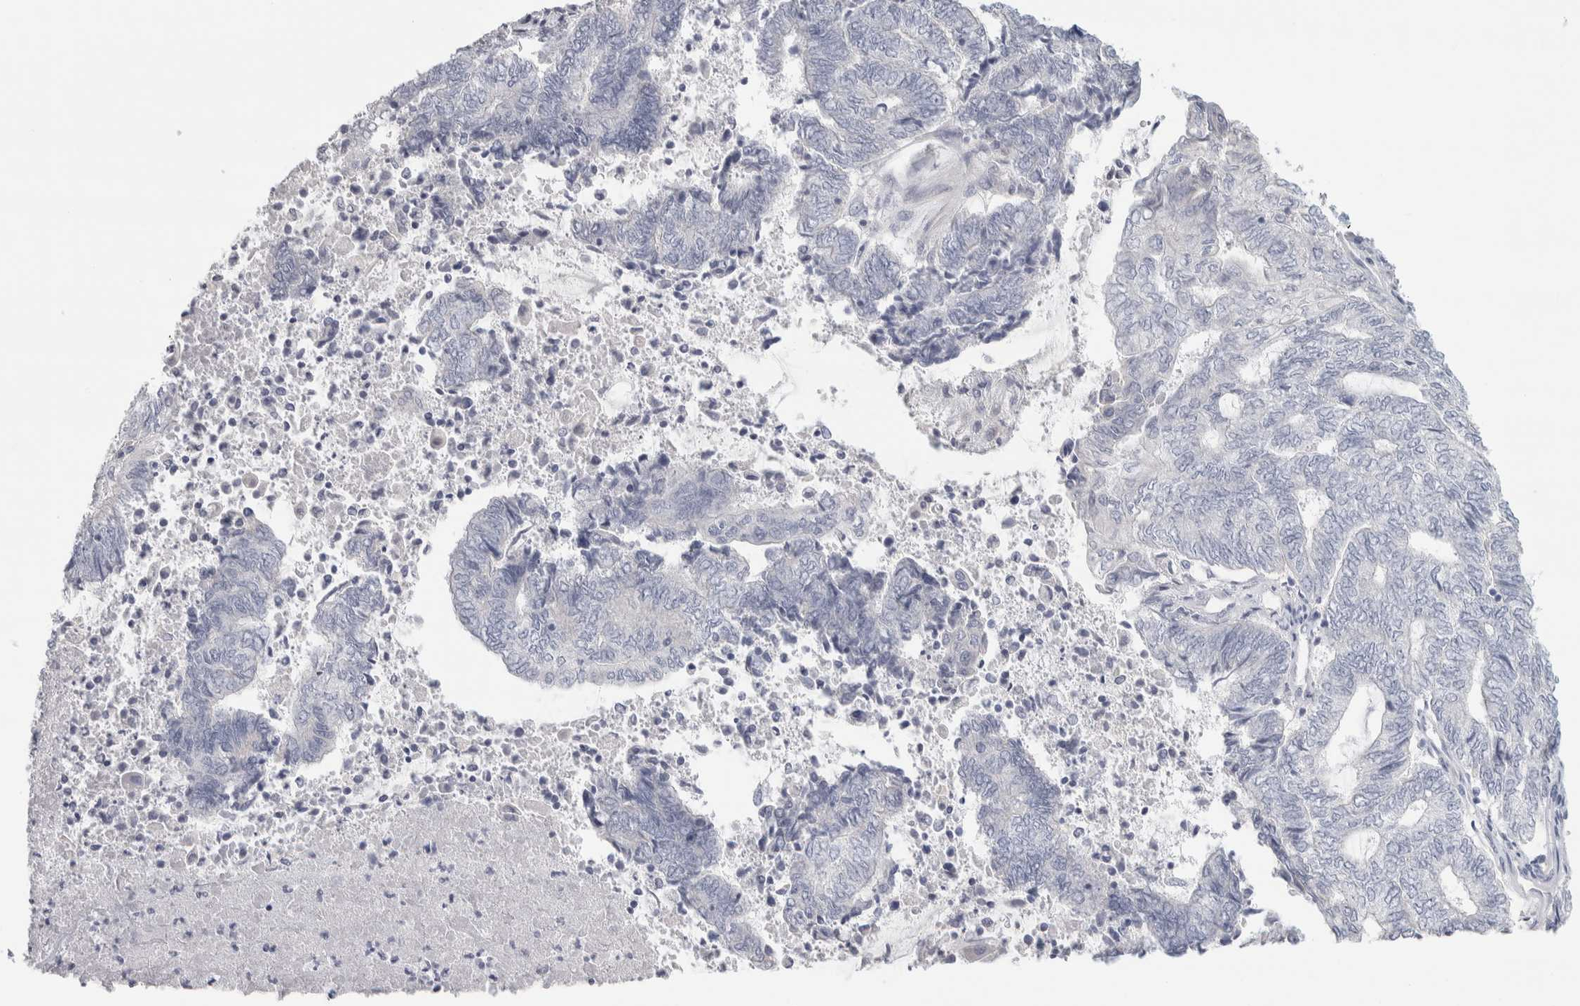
{"staining": {"intensity": "negative", "quantity": "none", "location": "none"}, "tissue": "endometrial cancer", "cell_type": "Tumor cells", "image_type": "cancer", "snomed": [{"axis": "morphology", "description": "Adenocarcinoma, NOS"}, {"axis": "topography", "description": "Uterus"}, {"axis": "topography", "description": "Endometrium"}], "caption": "This is an immunohistochemistry (IHC) micrograph of human endometrial adenocarcinoma. There is no staining in tumor cells.", "gene": "DCXR", "patient": {"sex": "female", "age": 70}}